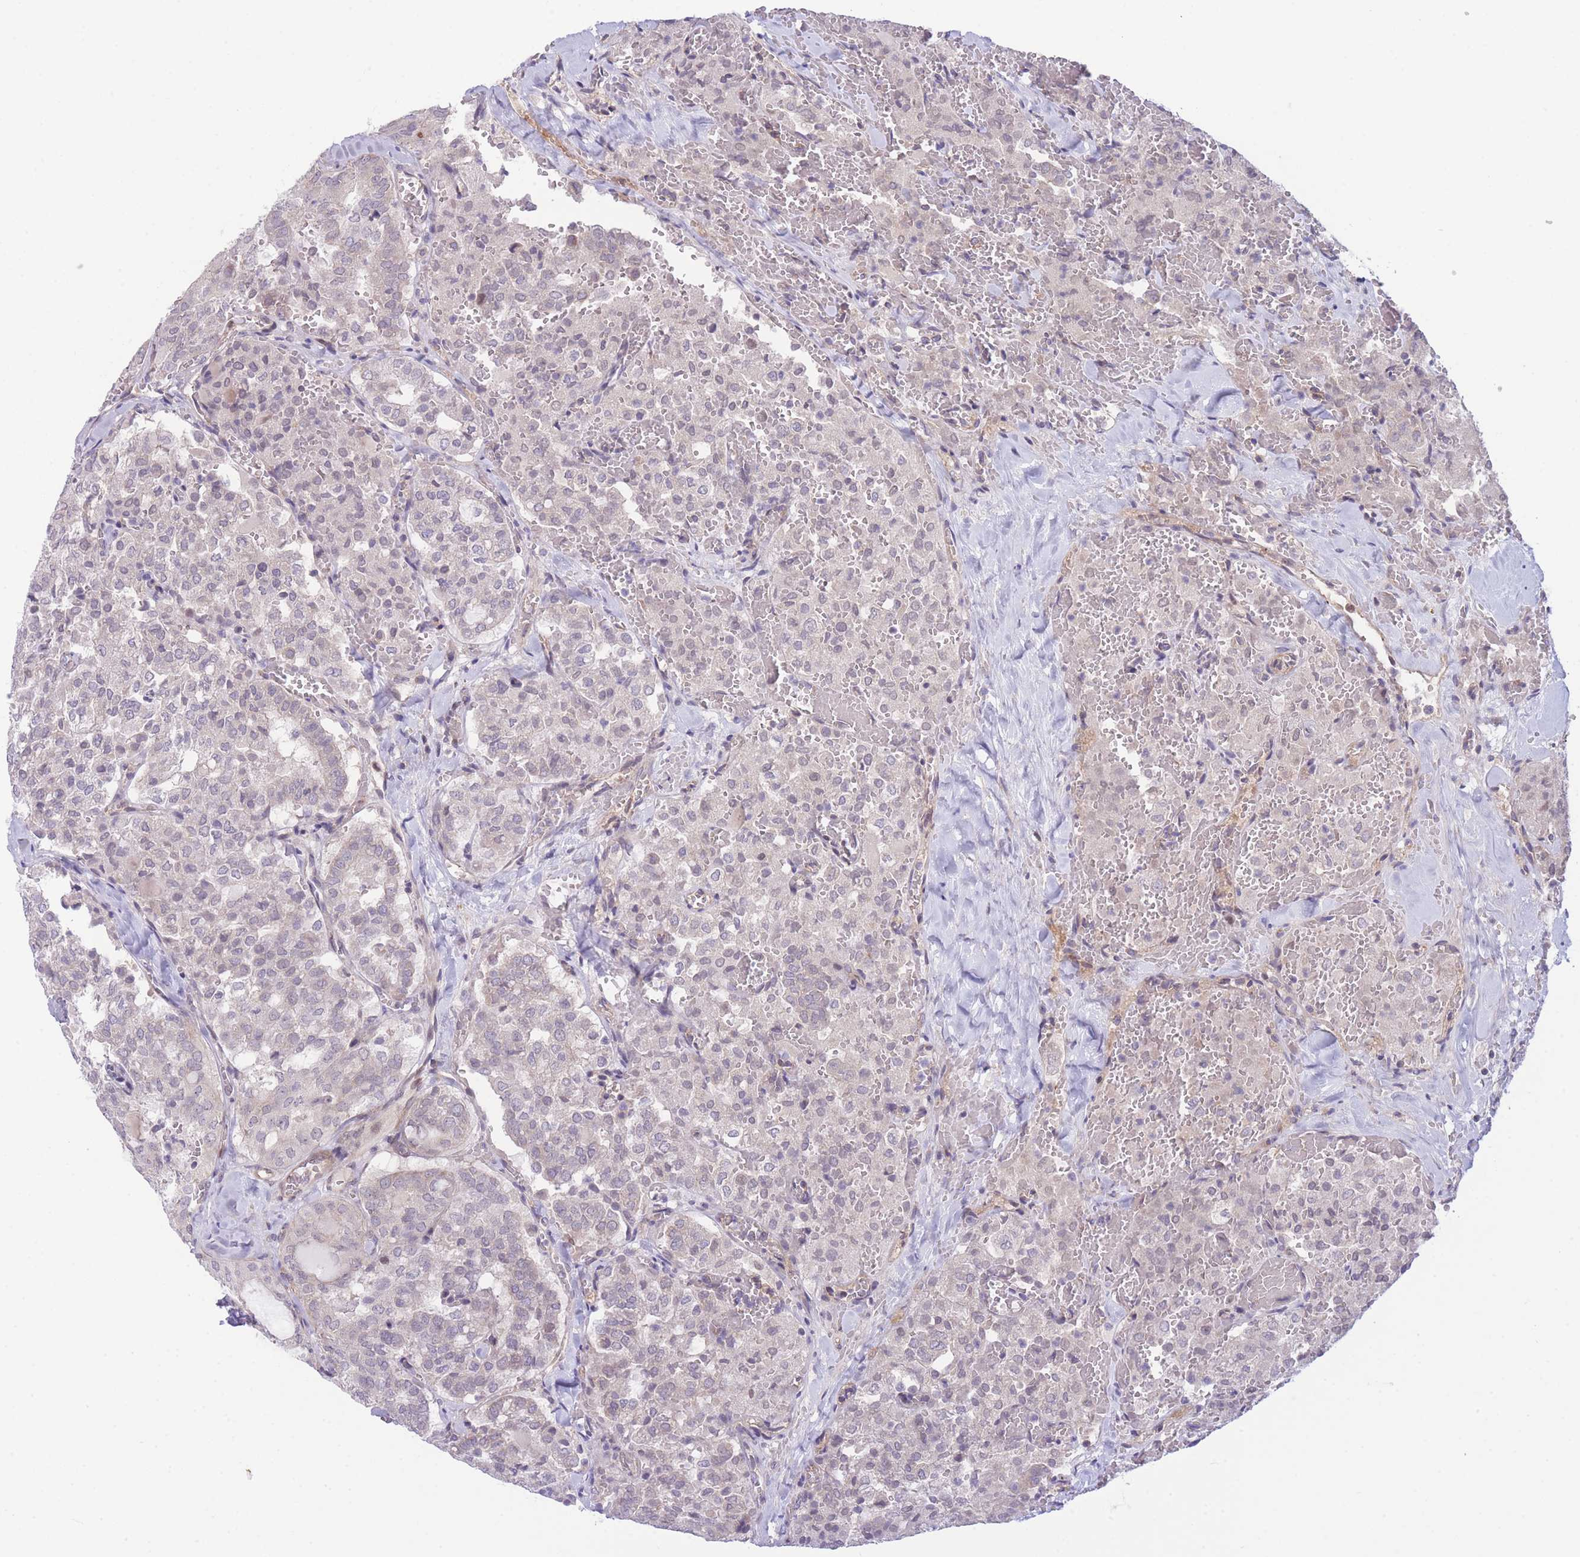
{"staining": {"intensity": "weak", "quantity": "25%-75%", "location": "nuclear"}, "tissue": "thyroid cancer", "cell_type": "Tumor cells", "image_type": "cancer", "snomed": [{"axis": "morphology", "description": "Follicular adenoma carcinoma, NOS"}, {"axis": "topography", "description": "Thyroid gland"}], "caption": "Approximately 25%-75% of tumor cells in thyroid cancer reveal weak nuclear protein positivity as visualized by brown immunohistochemical staining.", "gene": "CDC25B", "patient": {"sex": "male", "age": 75}}